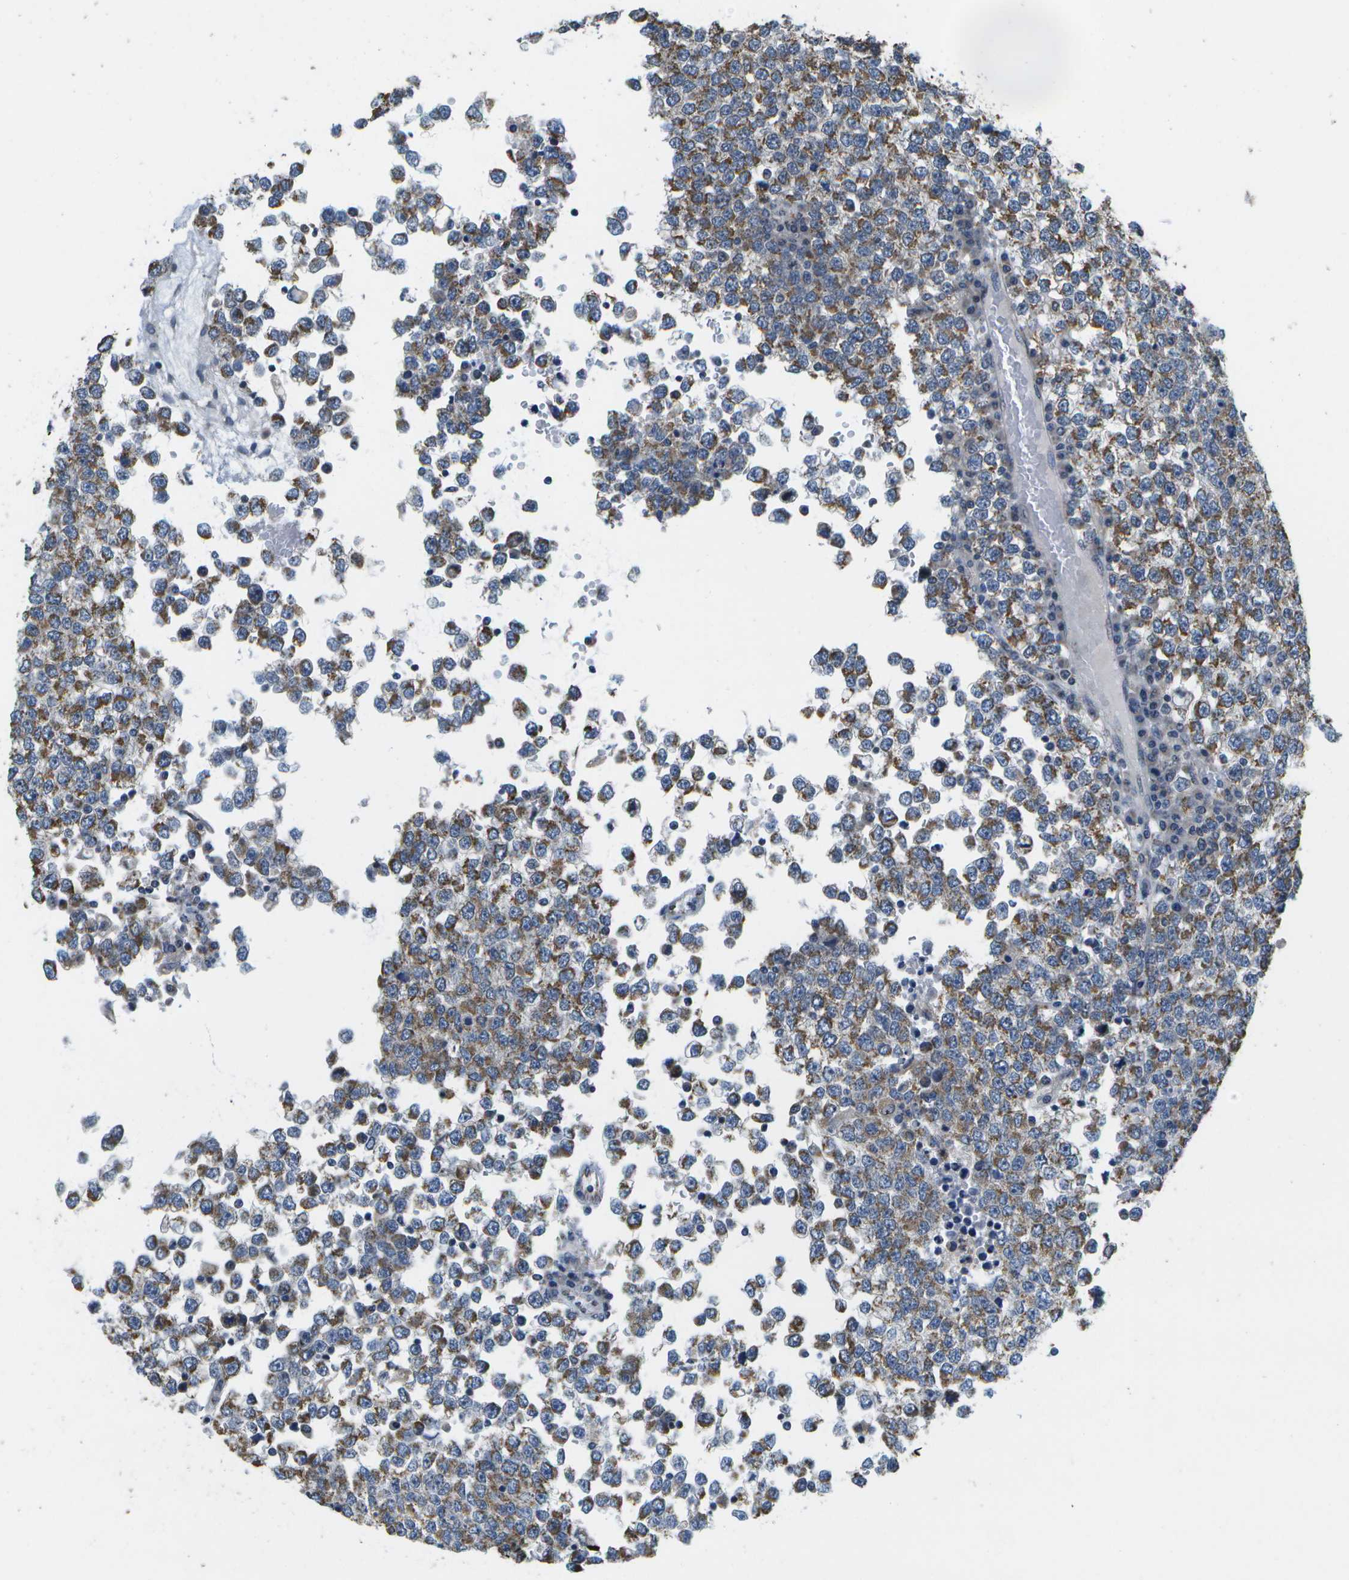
{"staining": {"intensity": "moderate", "quantity": ">75%", "location": "cytoplasmic/membranous"}, "tissue": "testis cancer", "cell_type": "Tumor cells", "image_type": "cancer", "snomed": [{"axis": "morphology", "description": "Seminoma, NOS"}, {"axis": "topography", "description": "Testis"}], "caption": "This is an image of immunohistochemistry (IHC) staining of testis cancer (seminoma), which shows moderate staining in the cytoplasmic/membranous of tumor cells.", "gene": "GALNT15", "patient": {"sex": "male", "age": 65}}